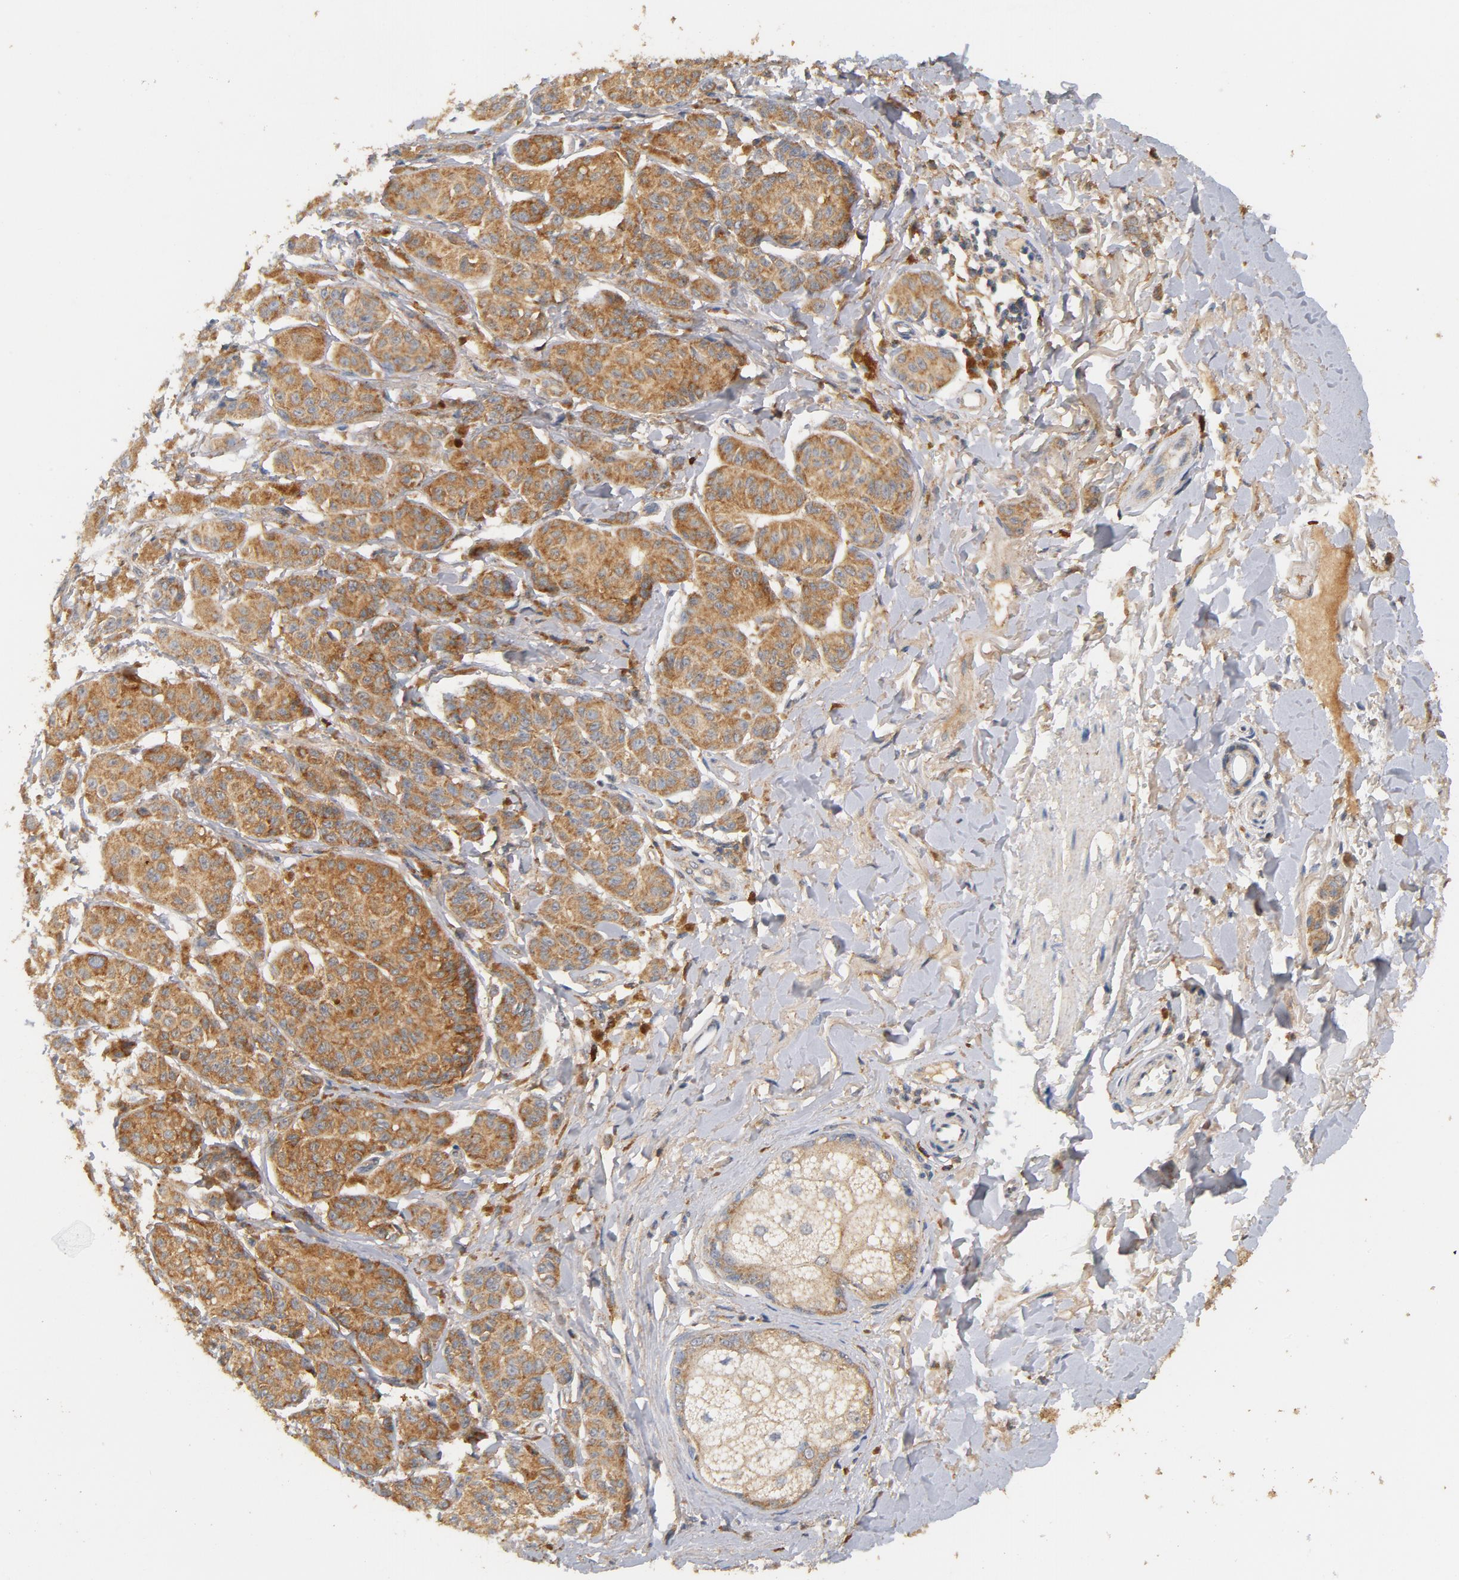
{"staining": {"intensity": "moderate", "quantity": ">75%", "location": "cytoplasmic/membranous"}, "tissue": "melanoma", "cell_type": "Tumor cells", "image_type": "cancer", "snomed": [{"axis": "morphology", "description": "Malignant melanoma, Metastatic site"}, {"axis": "topography", "description": "Soft tissue"}], "caption": "This is an image of immunohistochemistry (IHC) staining of melanoma, which shows moderate staining in the cytoplasmic/membranous of tumor cells.", "gene": "DDX6", "patient": {"sex": "male", "age": 41}}